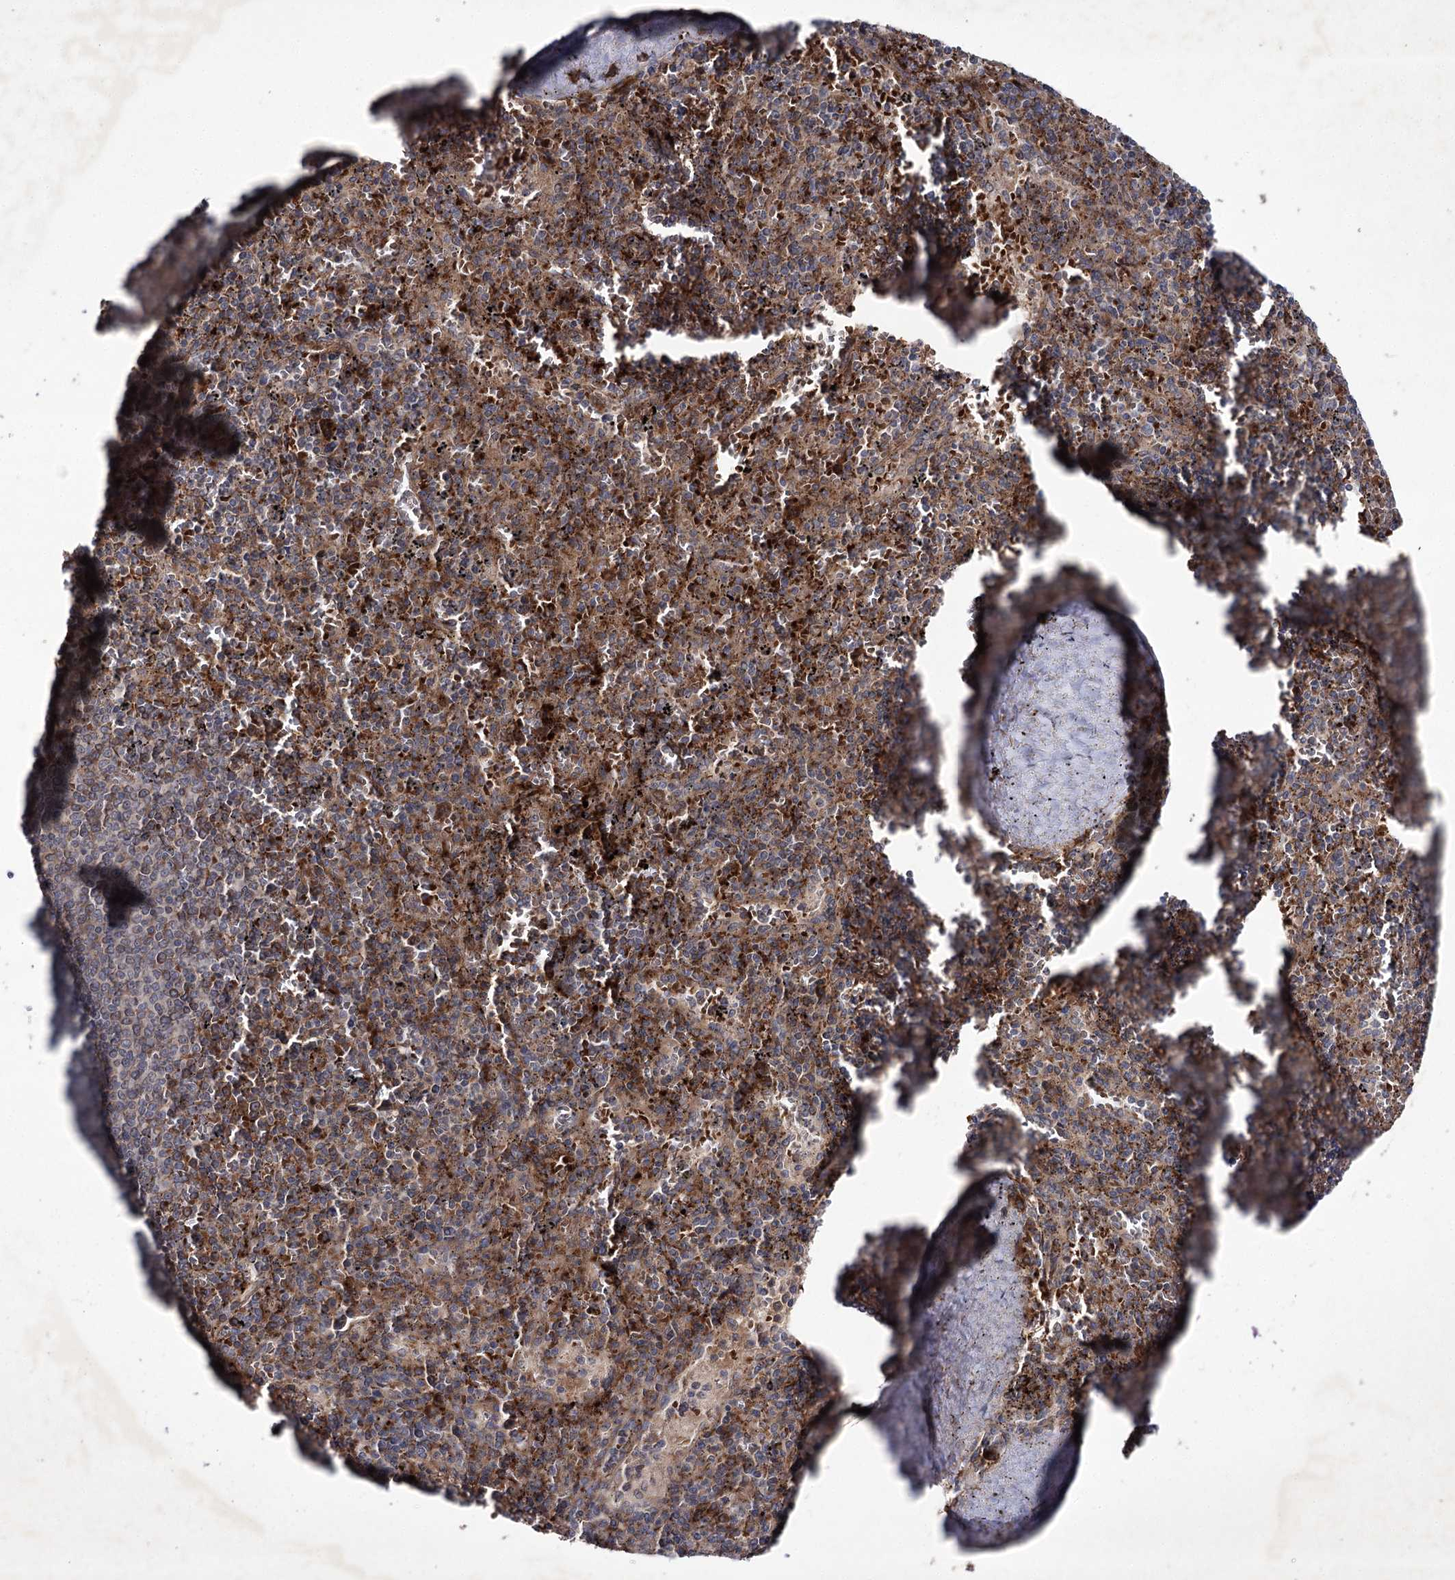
{"staining": {"intensity": "strong", "quantity": "25%-75%", "location": "cytoplasmic/membranous"}, "tissue": "spleen", "cell_type": "Cells in red pulp", "image_type": "normal", "snomed": [{"axis": "morphology", "description": "Normal tissue, NOS"}, {"axis": "topography", "description": "Spleen"}], "caption": "This histopathology image shows unremarkable spleen stained with IHC to label a protein in brown. The cytoplasmic/membranous of cells in red pulp show strong positivity for the protein. Nuclei are counter-stained blue.", "gene": "ALG9", "patient": {"sex": "male", "age": 82}}